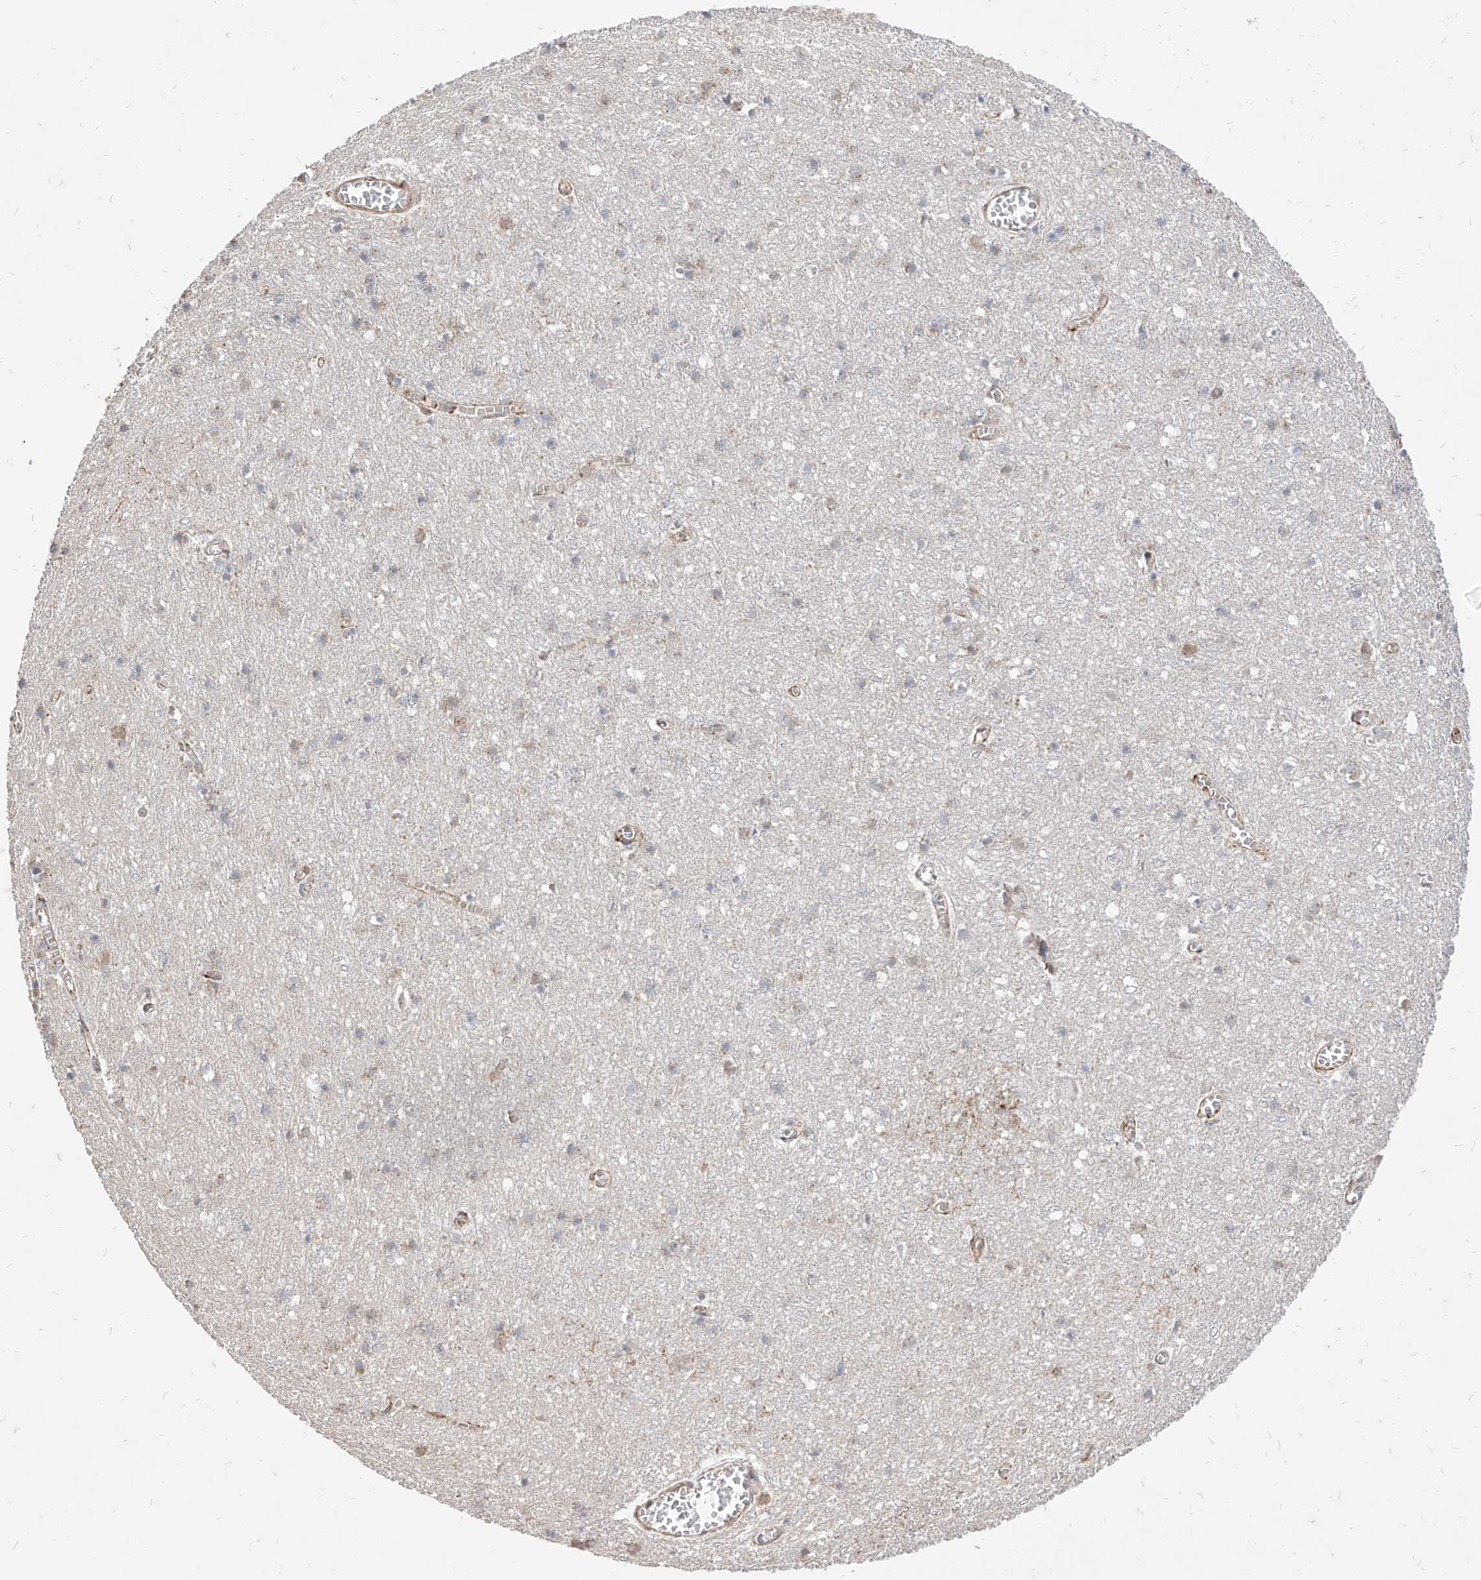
{"staining": {"intensity": "weak", "quantity": "25%-75%", "location": "cytoplasmic/membranous"}, "tissue": "cerebral cortex", "cell_type": "Endothelial cells", "image_type": "normal", "snomed": [{"axis": "morphology", "description": "Normal tissue, NOS"}, {"axis": "topography", "description": "Cerebral cortex"}], "caption": "Protein analysis of benign cerebral cortex shows weak cytoplasmic/membranous positivity in about 25%-75% of endothelial cells.", "gene": "C8orf82", "patient": {"sex": "female", "age": 64}}